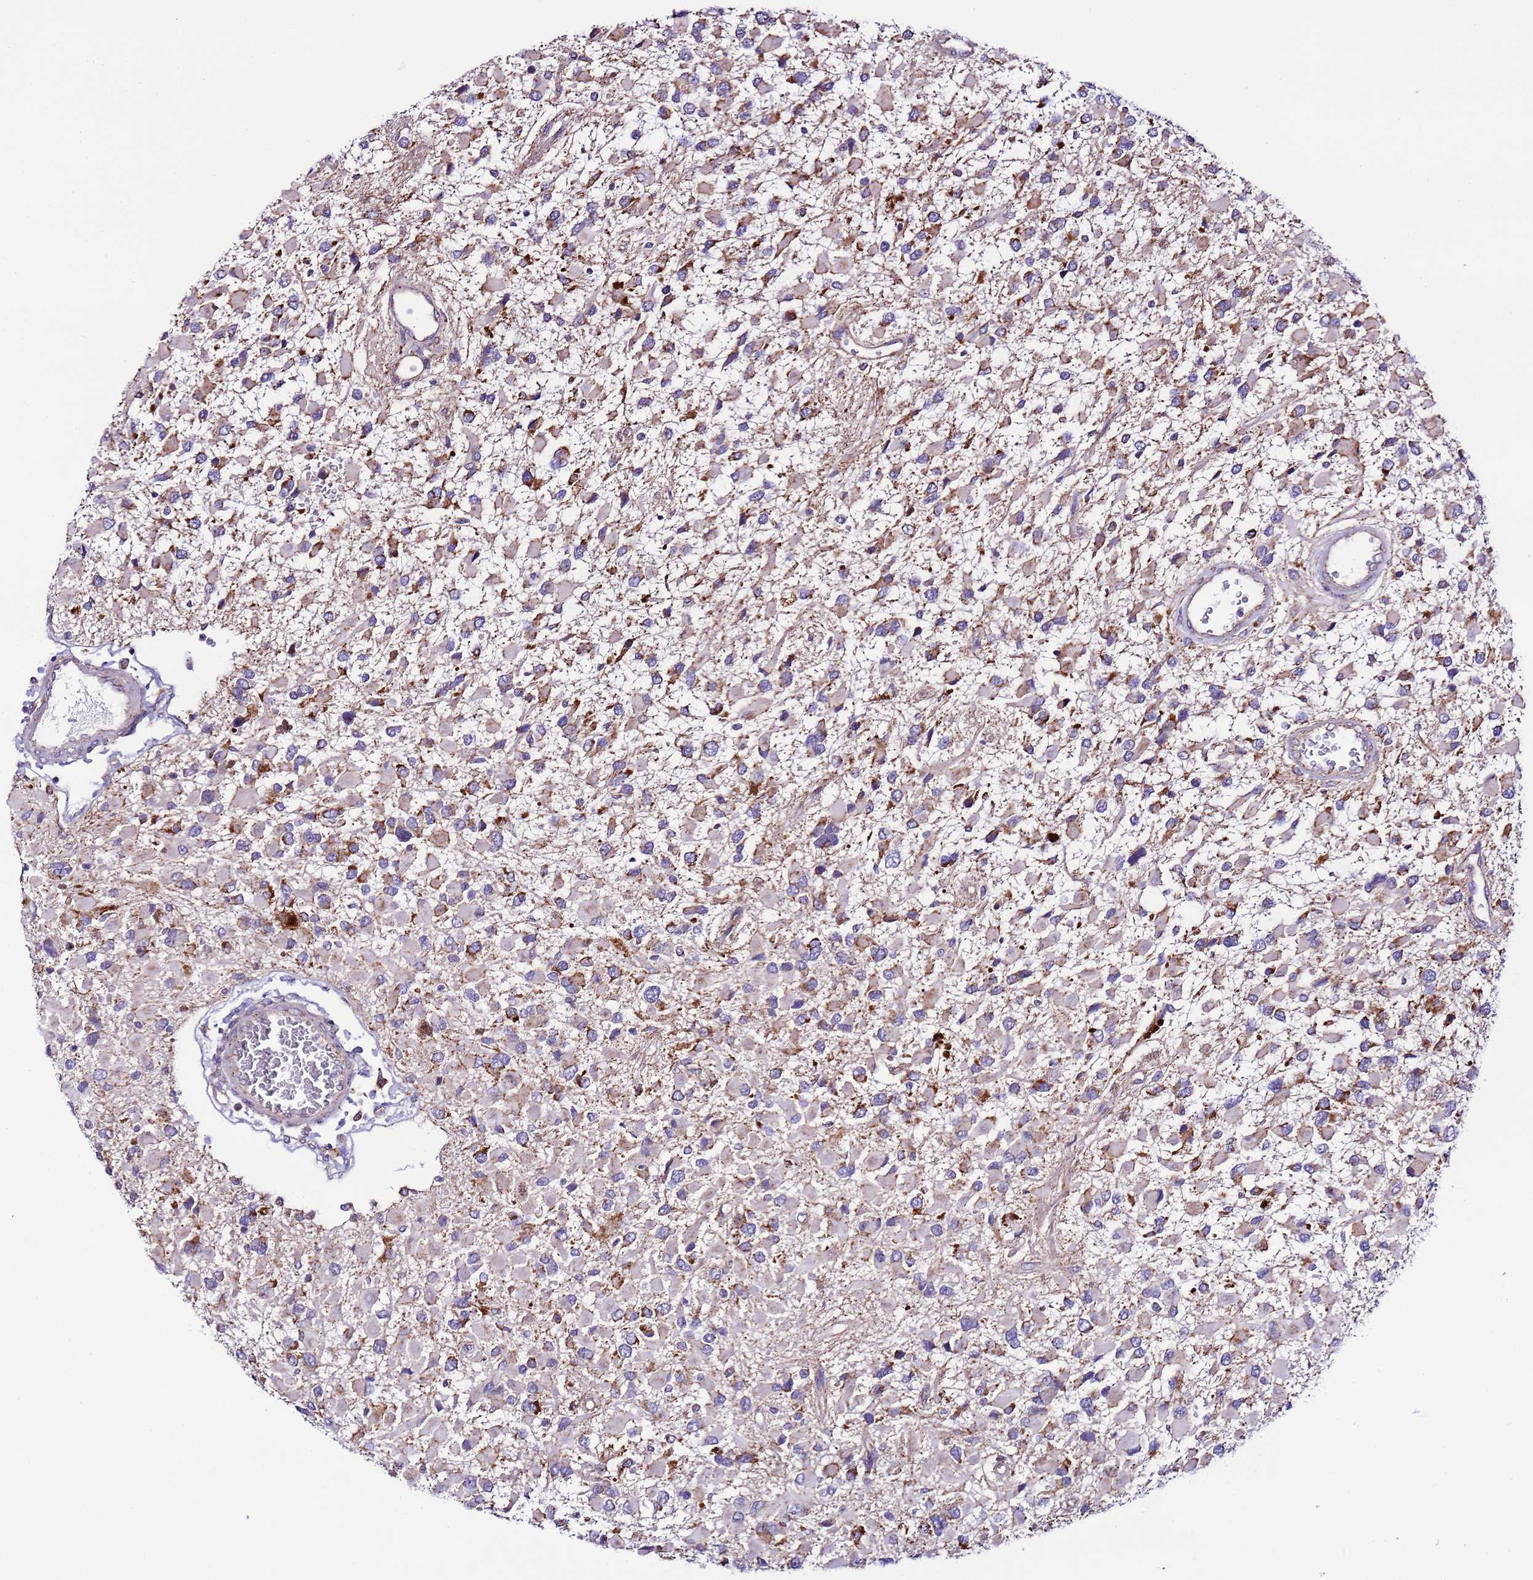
{"staining": {"intensity": "moderate", "quantity": "<25%", "location": "cytoplasmic/membranous"}, "tissue": "glioma", "cell_type": "Tumor cells", "image_type": "cancer", "snomed": [{"axis": "morphology", "description": "Glioma, malignant, High grade"}, {"axis": "topography", "description": "Brain"}], "caption": "High-magnification brightfield microscopy of malignant glioma (high-grade) stained with DAB (3,3'-diaminobenzidine) (brown) and counterstained with hematoxylin (blue). tumor cells exhibit moderate cytoplasmic/membranous positivity is seen in approximately<25% of cells. The staining is performed using DAB (3,3'-diaminobenzidine) brown chromogen to label protein expression. The nuclei are counter-stained blue using hematoxylin.", "gene": "UEVLD", "patient": {"sex": "male", "age": 53}}